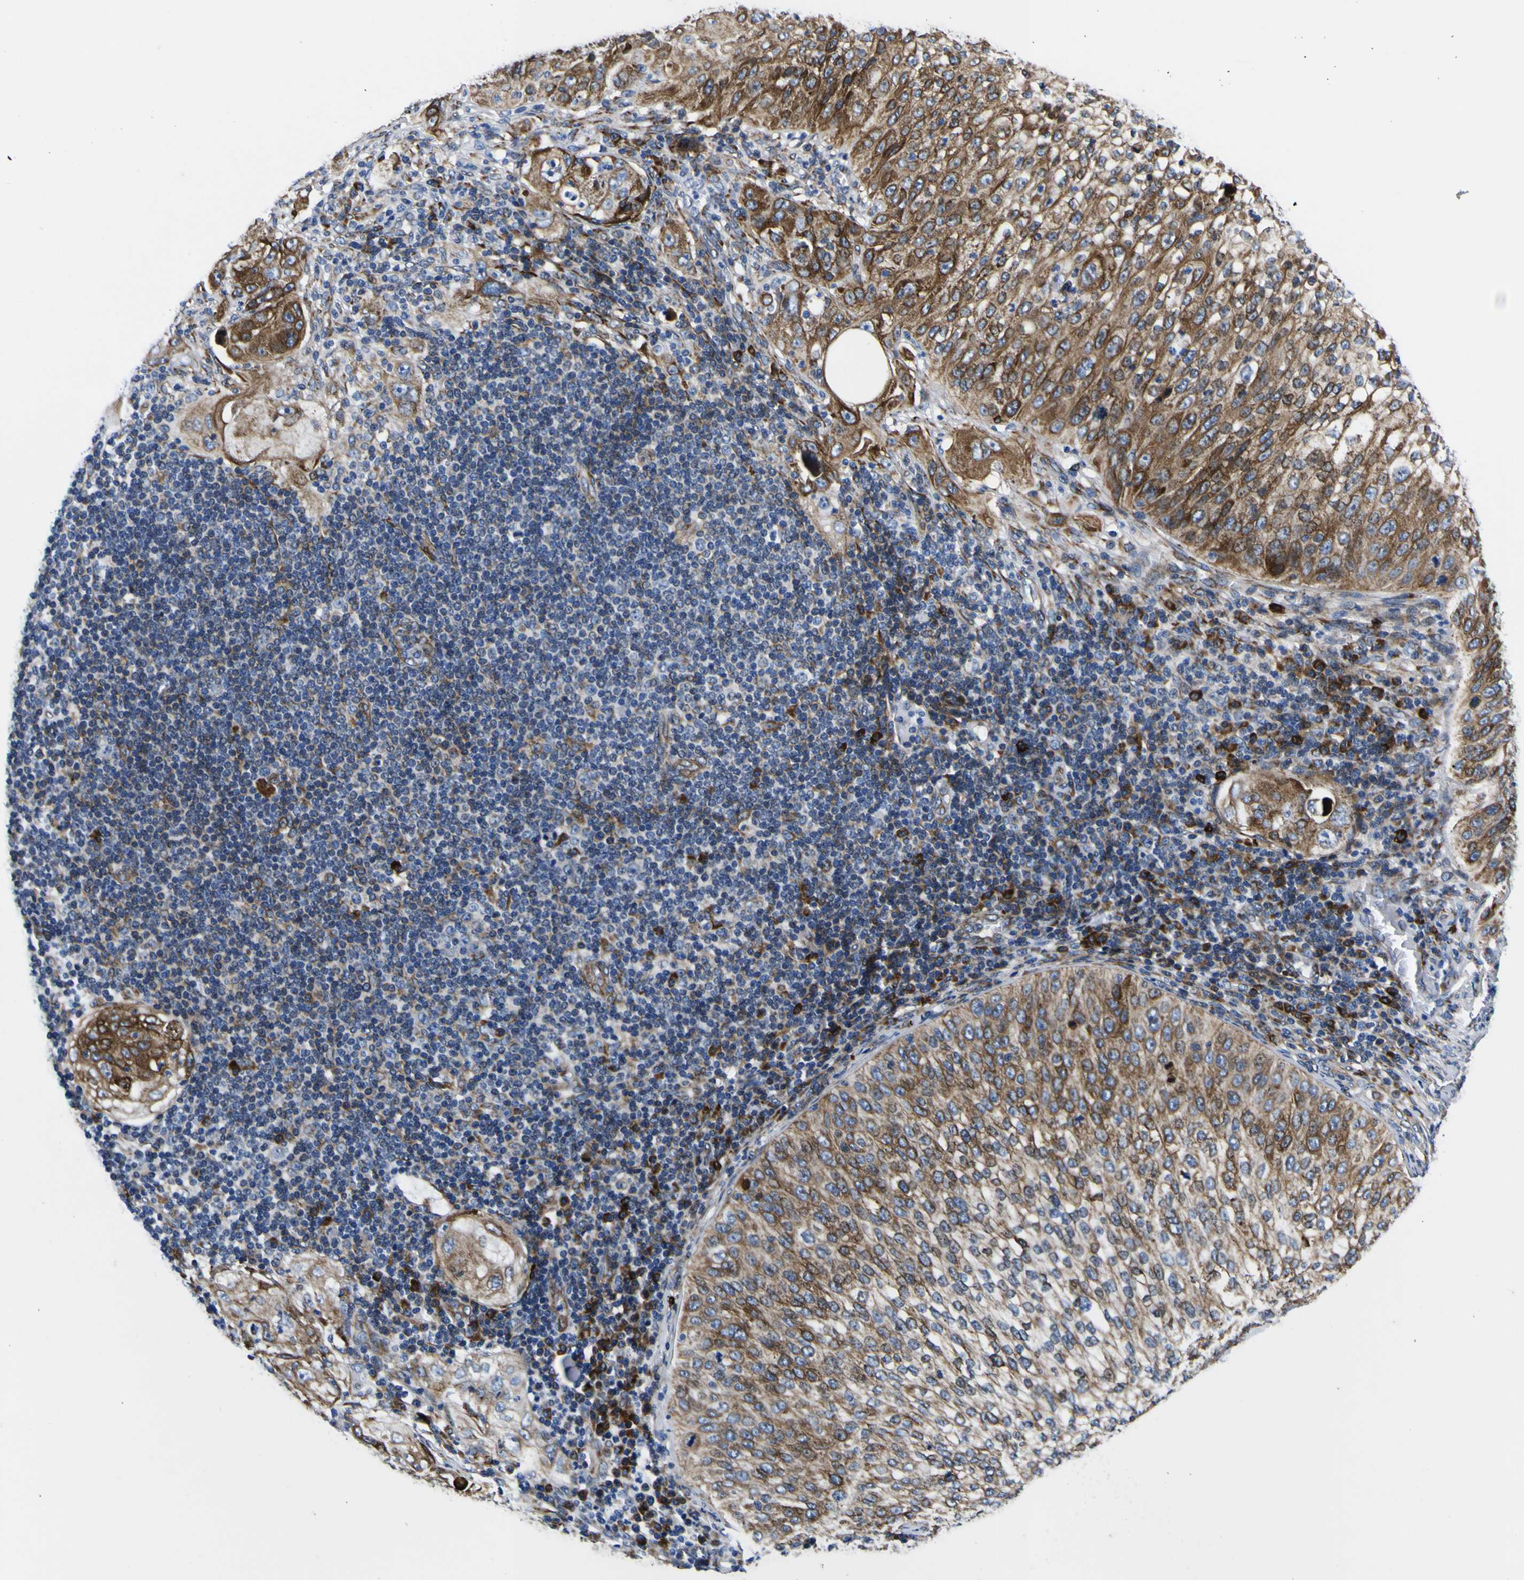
{"staining": {"intensity": "moderate", "quantity": ">75%", "location": "cytoplasmic/membranous"}, "tissue": "lung cancer", "cell_type": "Tumor cells", "image_type": "cancer", "snomed": [{"axis": "morphology", "description": "Inflammation, NOS"}, {"axis": "morphology", "description": "Squamous cell carcinoma, NOS"}, {"axis": "topography", "description": "Lymph node"}, {"axis": "topography", "description": "Soft tissue"}, {"axis": "topography", "description": "Lung"}], "caption": "Protein expression analysis of human lung squamous cell carcinoma reveals moderate cytoplasmic/membranous positivity in about >75% of tumor cells. Using DAB (brown) and hematoxylin (blue) stains, captured at high magnification using brightfield microscopy.", "gene": "SCD", "patient": {"sex": "male", "age": 66}}